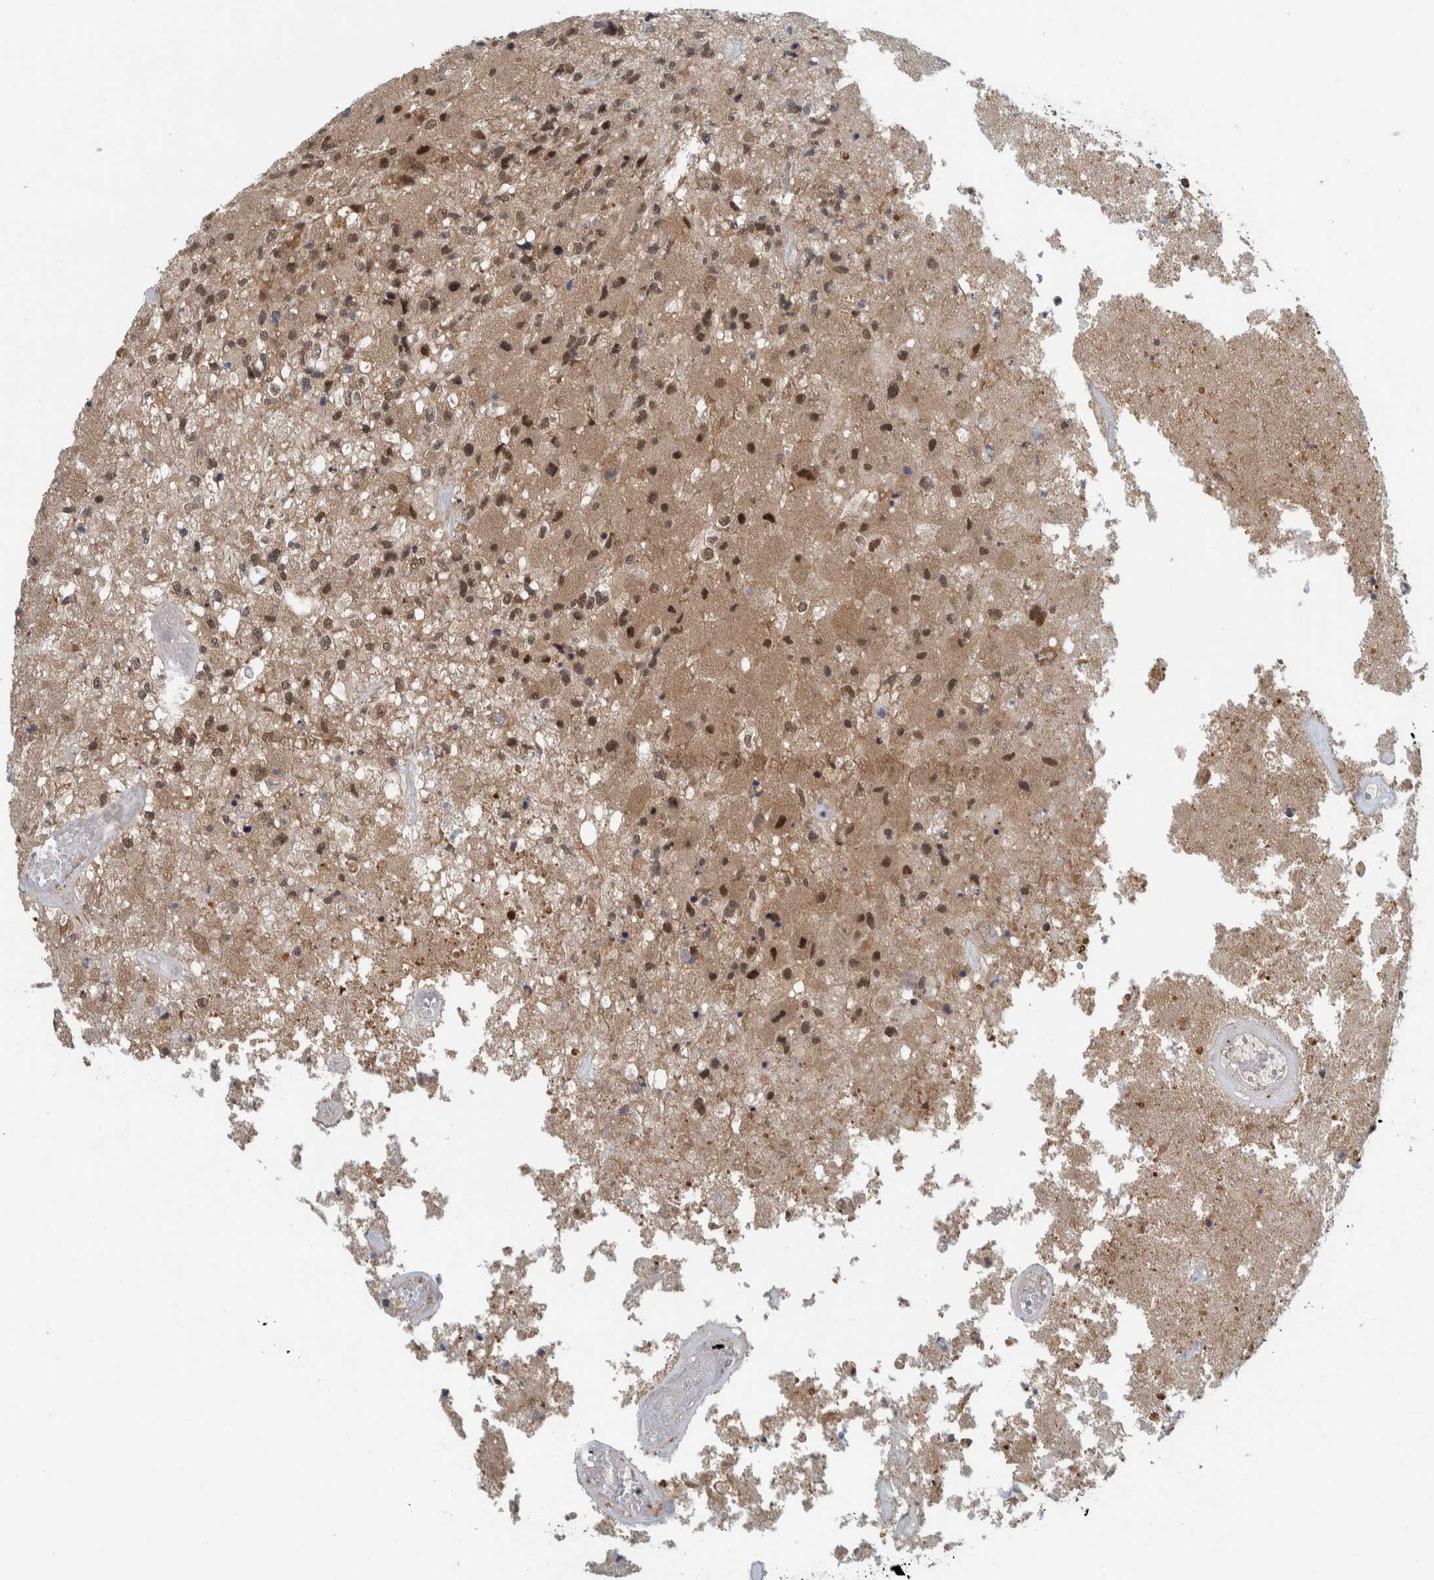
{"staining": {"intensity": "strong", "quantity": ">75%", "location": "nuclear"}, "tissue": "glioma", "cell_type": "Tumor cells", "image_type": "cancer", "snomed": [{"axis": "morphology", "description": "Normal tissue, NOS"}, {"axis": "morphology", "description": "Glioma, malignant, High grade"}, {"axis": "topography", "description": "Cerebral cortex"}], "caption": "A brown stain shows strong nuclear staining of a protein in human glioma tumor cells.", "gene": "COPS3", "patient": {"sex": "male", "age": 77}}